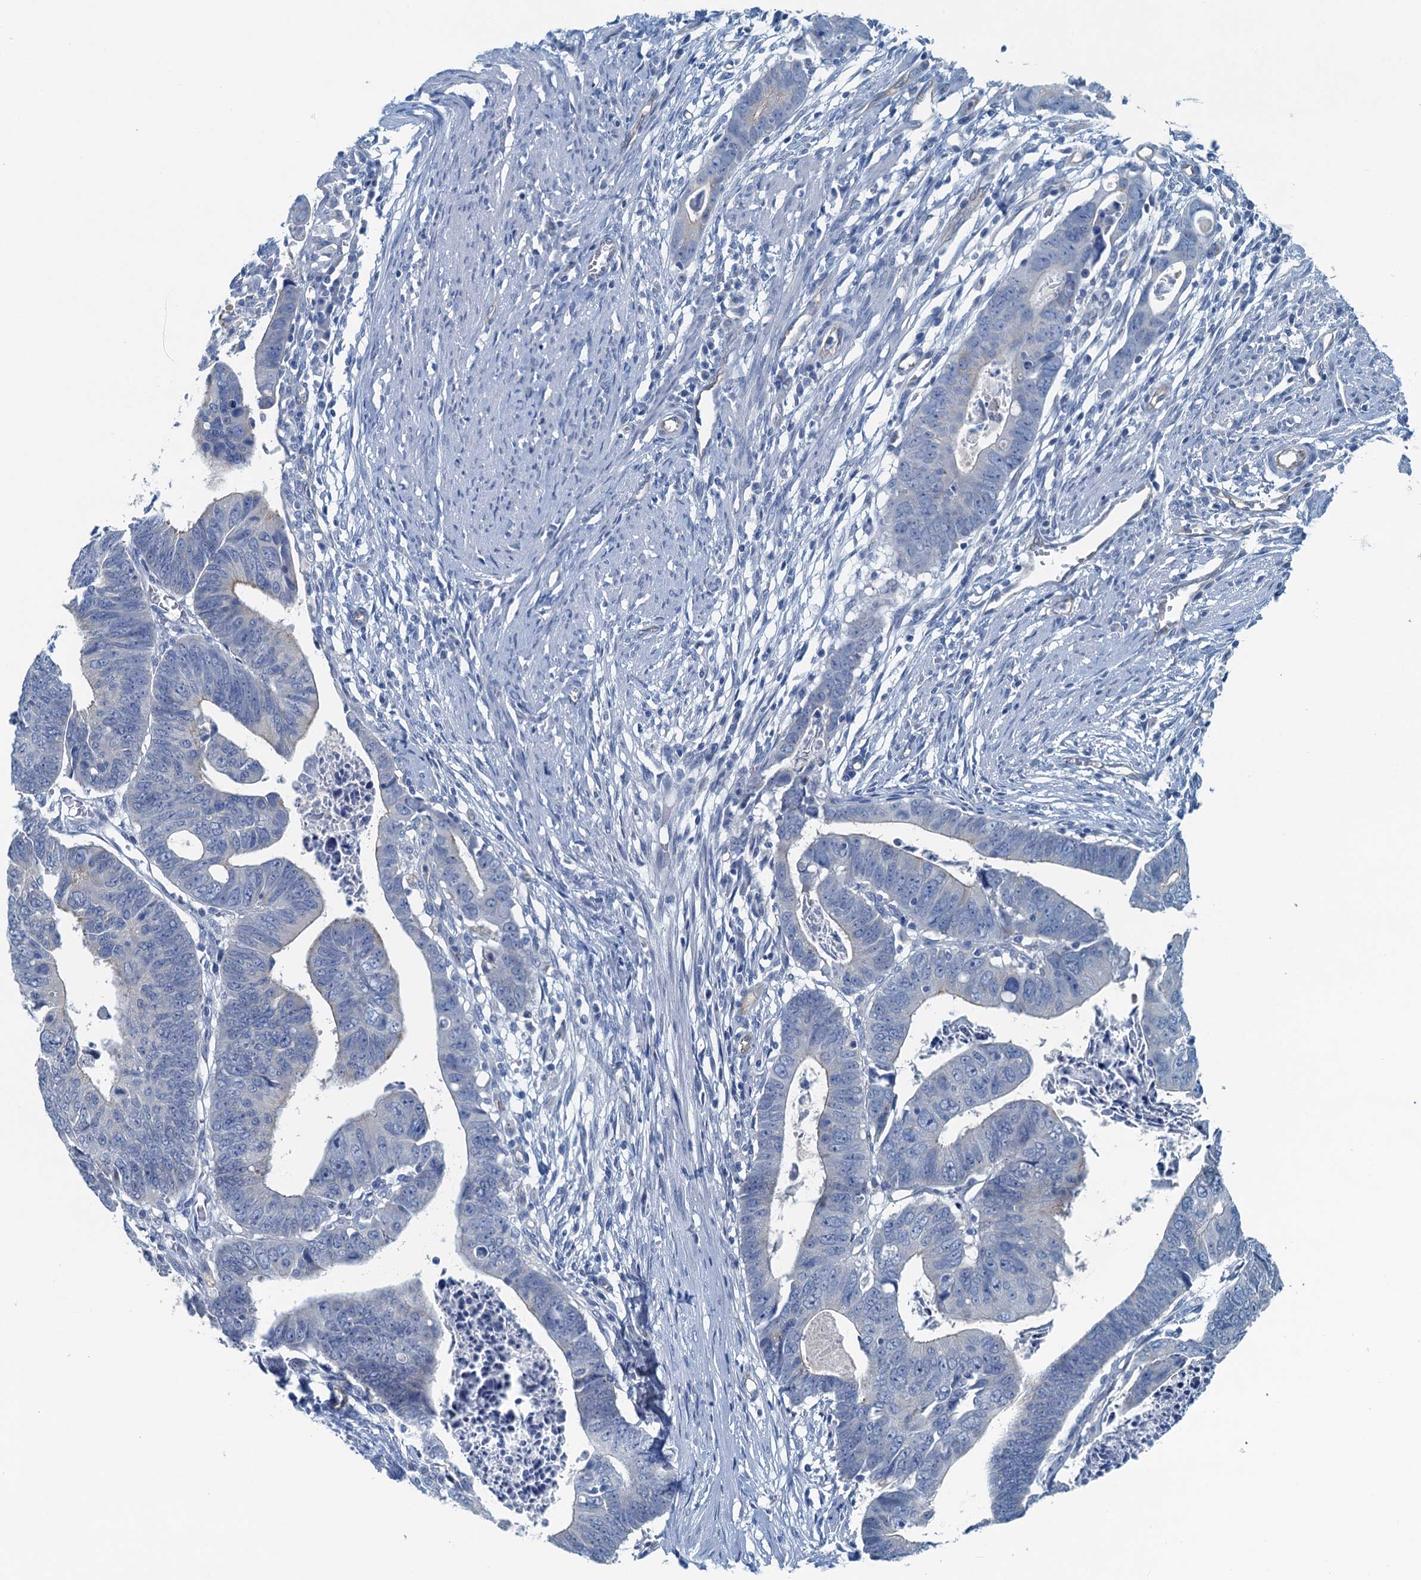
{"staining": {"intensity": "negative", "quantity": "none", "location": "none"}, "tissue": "colorectal cancer", "cell_type": "Tumor cells", "image_type": "cancer", "snomed": [{"axis": "morphology", "description": "Adenocarcinoma, NOS"}, {"axis": "topography", "description": "Rectum"}], "caption": "Colorectal adenocarcinoma was stained to show a protein in brown. There is no significant expression in tumor cells.", "gene": "GFOD2", "patient": {"sex": "female", "age": 65}}